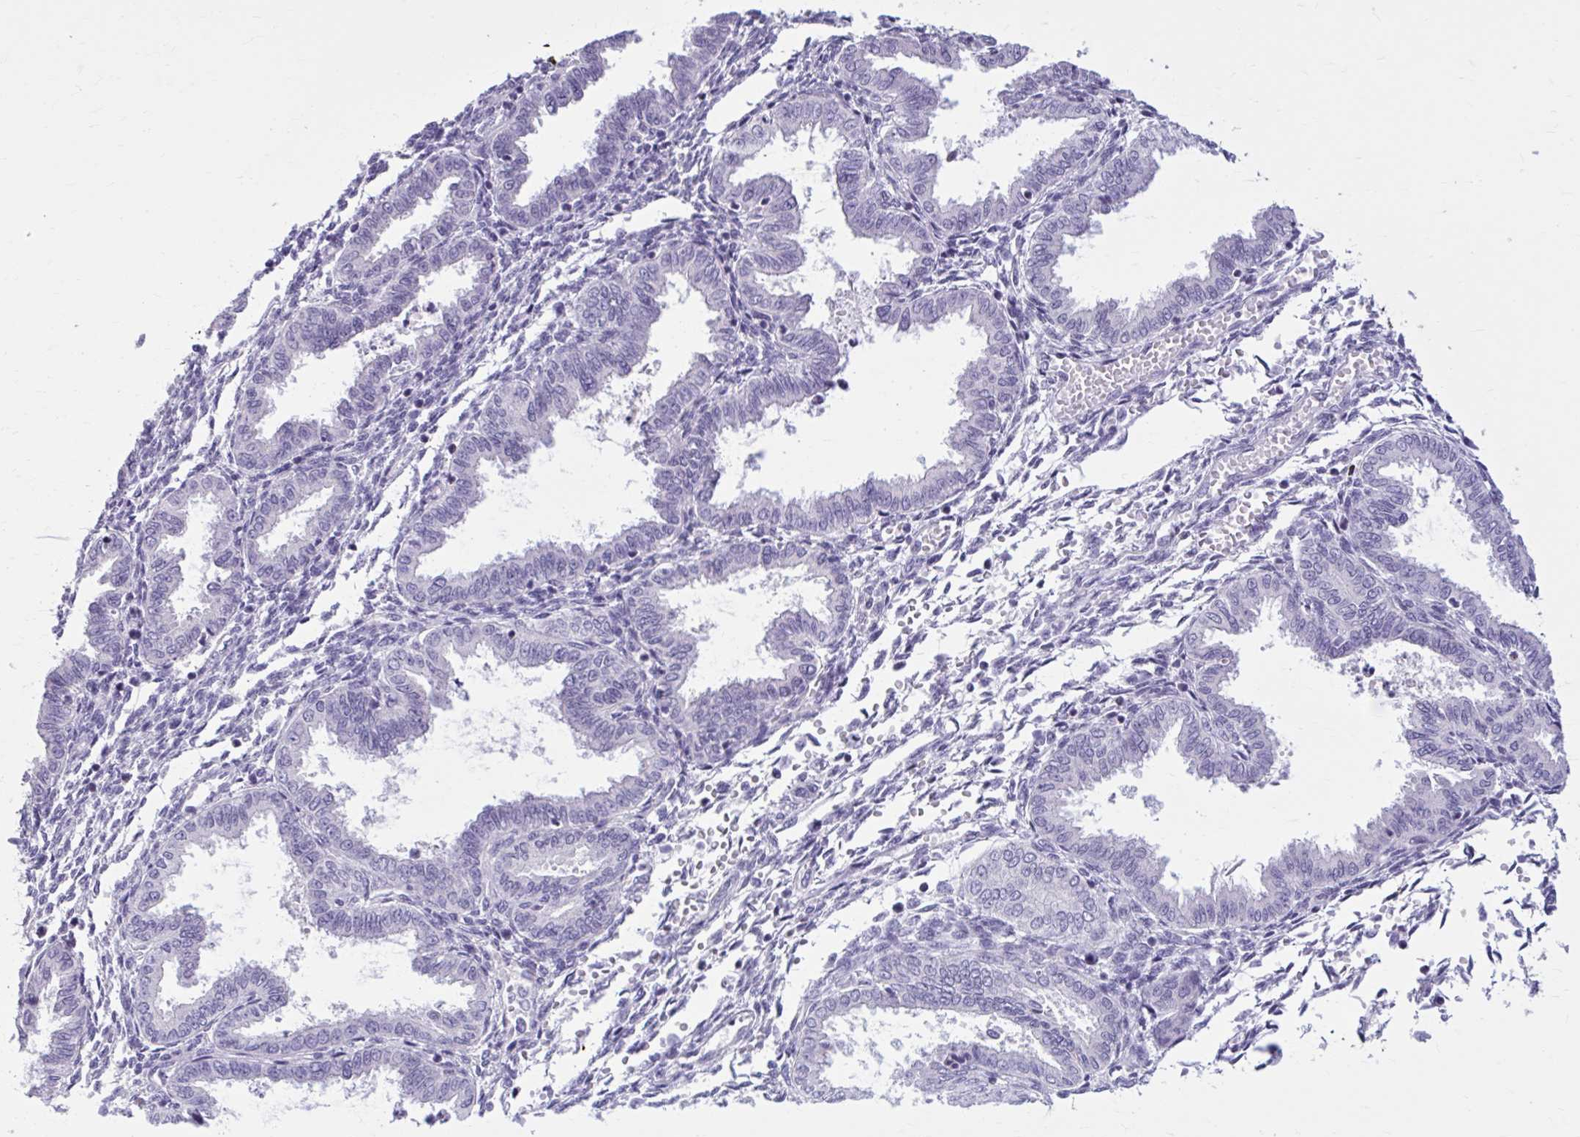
{"staining": {"intensity": "negative", "quantity": "none", "location": "none"}, "tissue": "endometrium", "cell_type": "Cells in endometrial stroma", "image_type": "normal", "snomed": [{"axis": "morphology", "description": "Normal tissue, NOS"}, {"axis": "topography", "description": "Endometrium"}], "caption": "Endometrium stained for a protein using IHC displays no expression cells in endometrial stroma.", "gene": "OR4B1", "patient": {"sex": "female", "age": 33}}